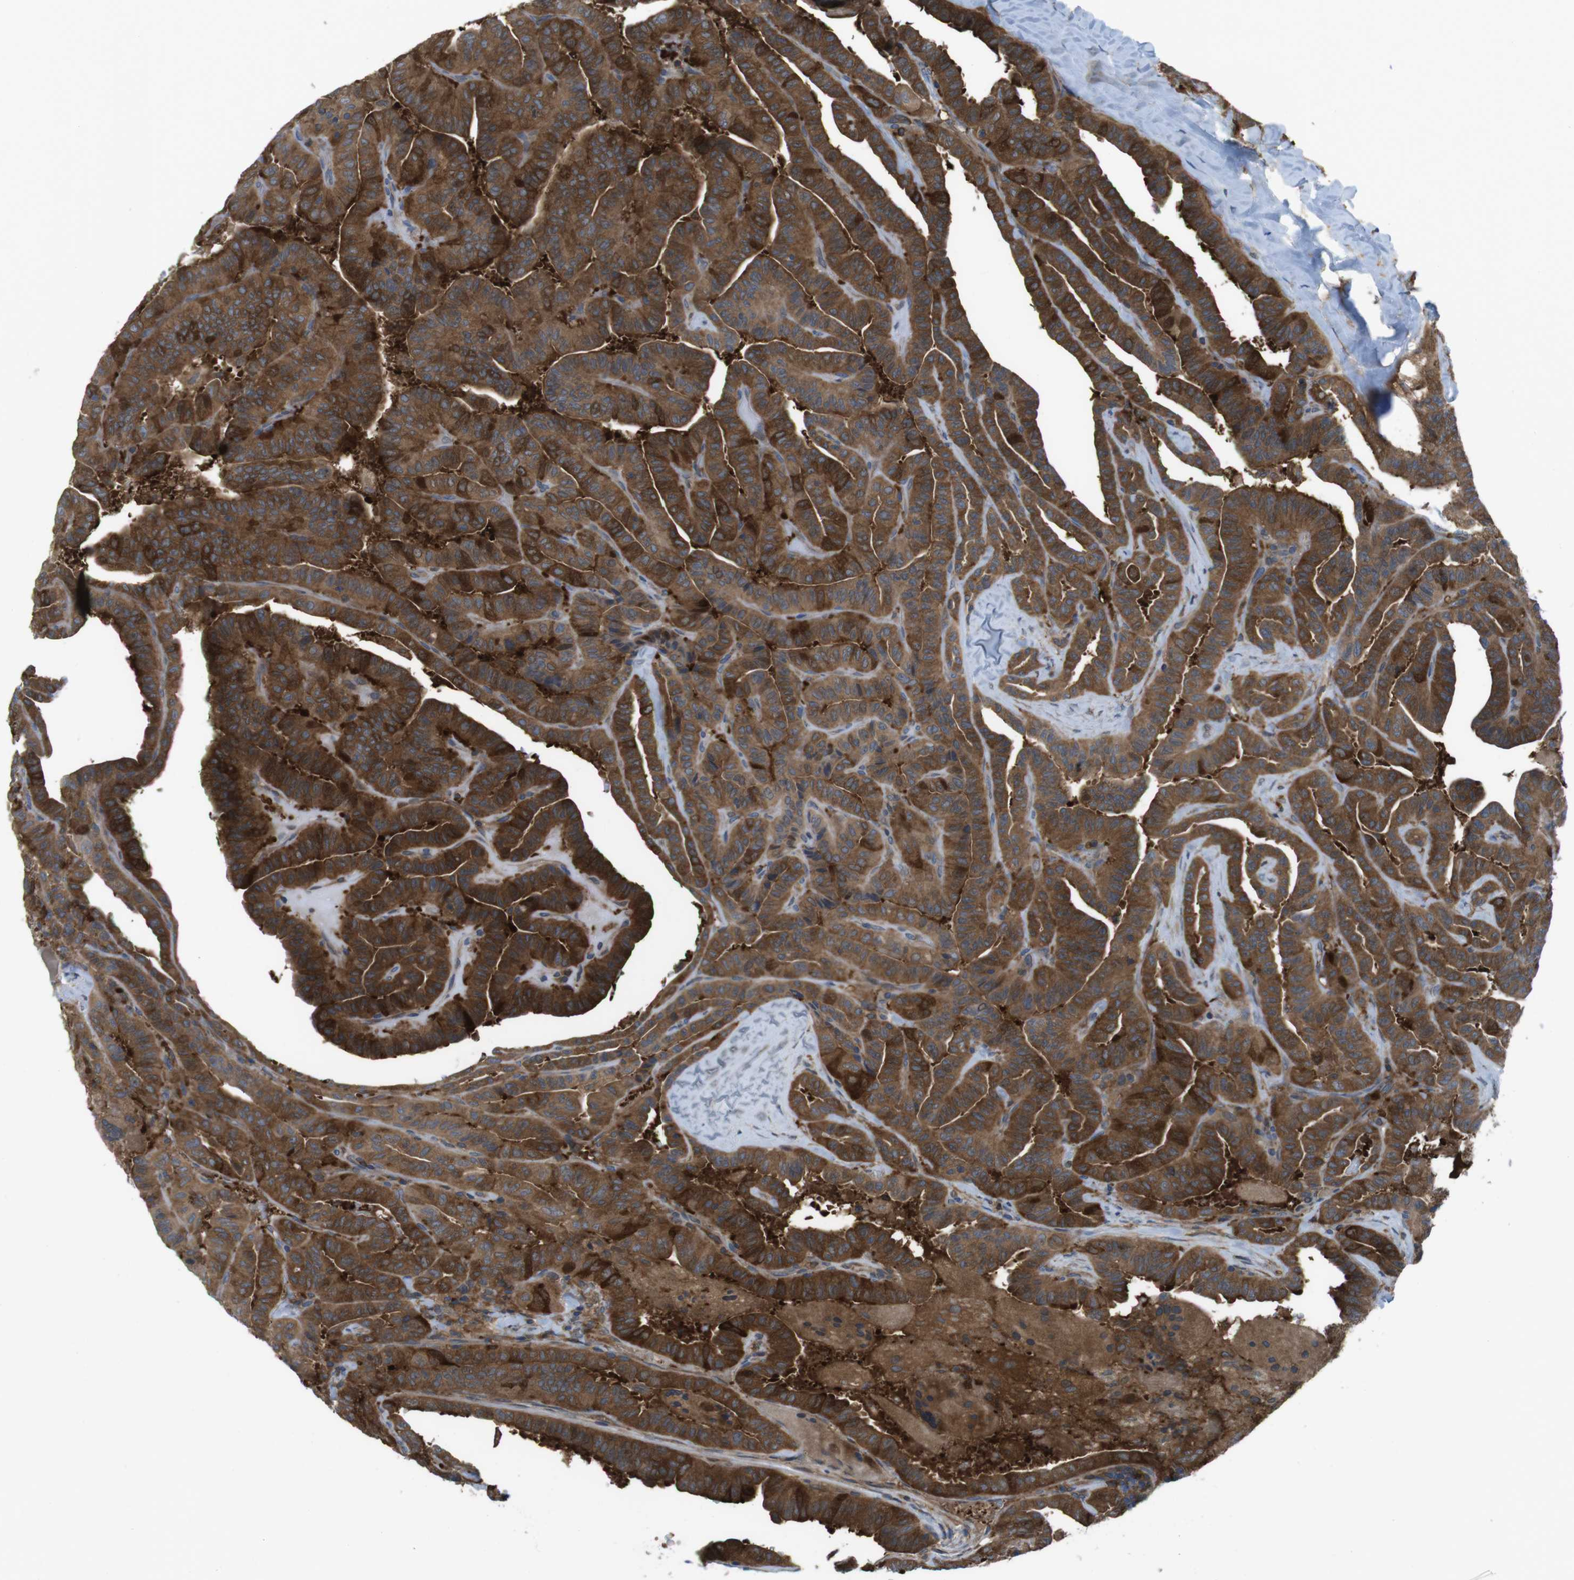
{"staining": {"intensity": "strong", "quantity": ">75%", "location": "cytoplasmic/membranous"}, "tissue": "thyroid cancer", "cell_type": "Tumor cells", "image_type": "cancer", "snomed": [{"axis": "morphology", "description": "Papillary adenocarcinoma, NOS"}, {"axis": "topography", "description": "Thyroid gland"}], "caption": "The micrograph displays staining of thyroid cancer (papillary adenocarcinoma), revealing strong cytoplasmic/membranous protein positivity (brown color) within tumor cells.", "gene": "MTHFD1", "patient": {"sex": "male", "age": 77}}